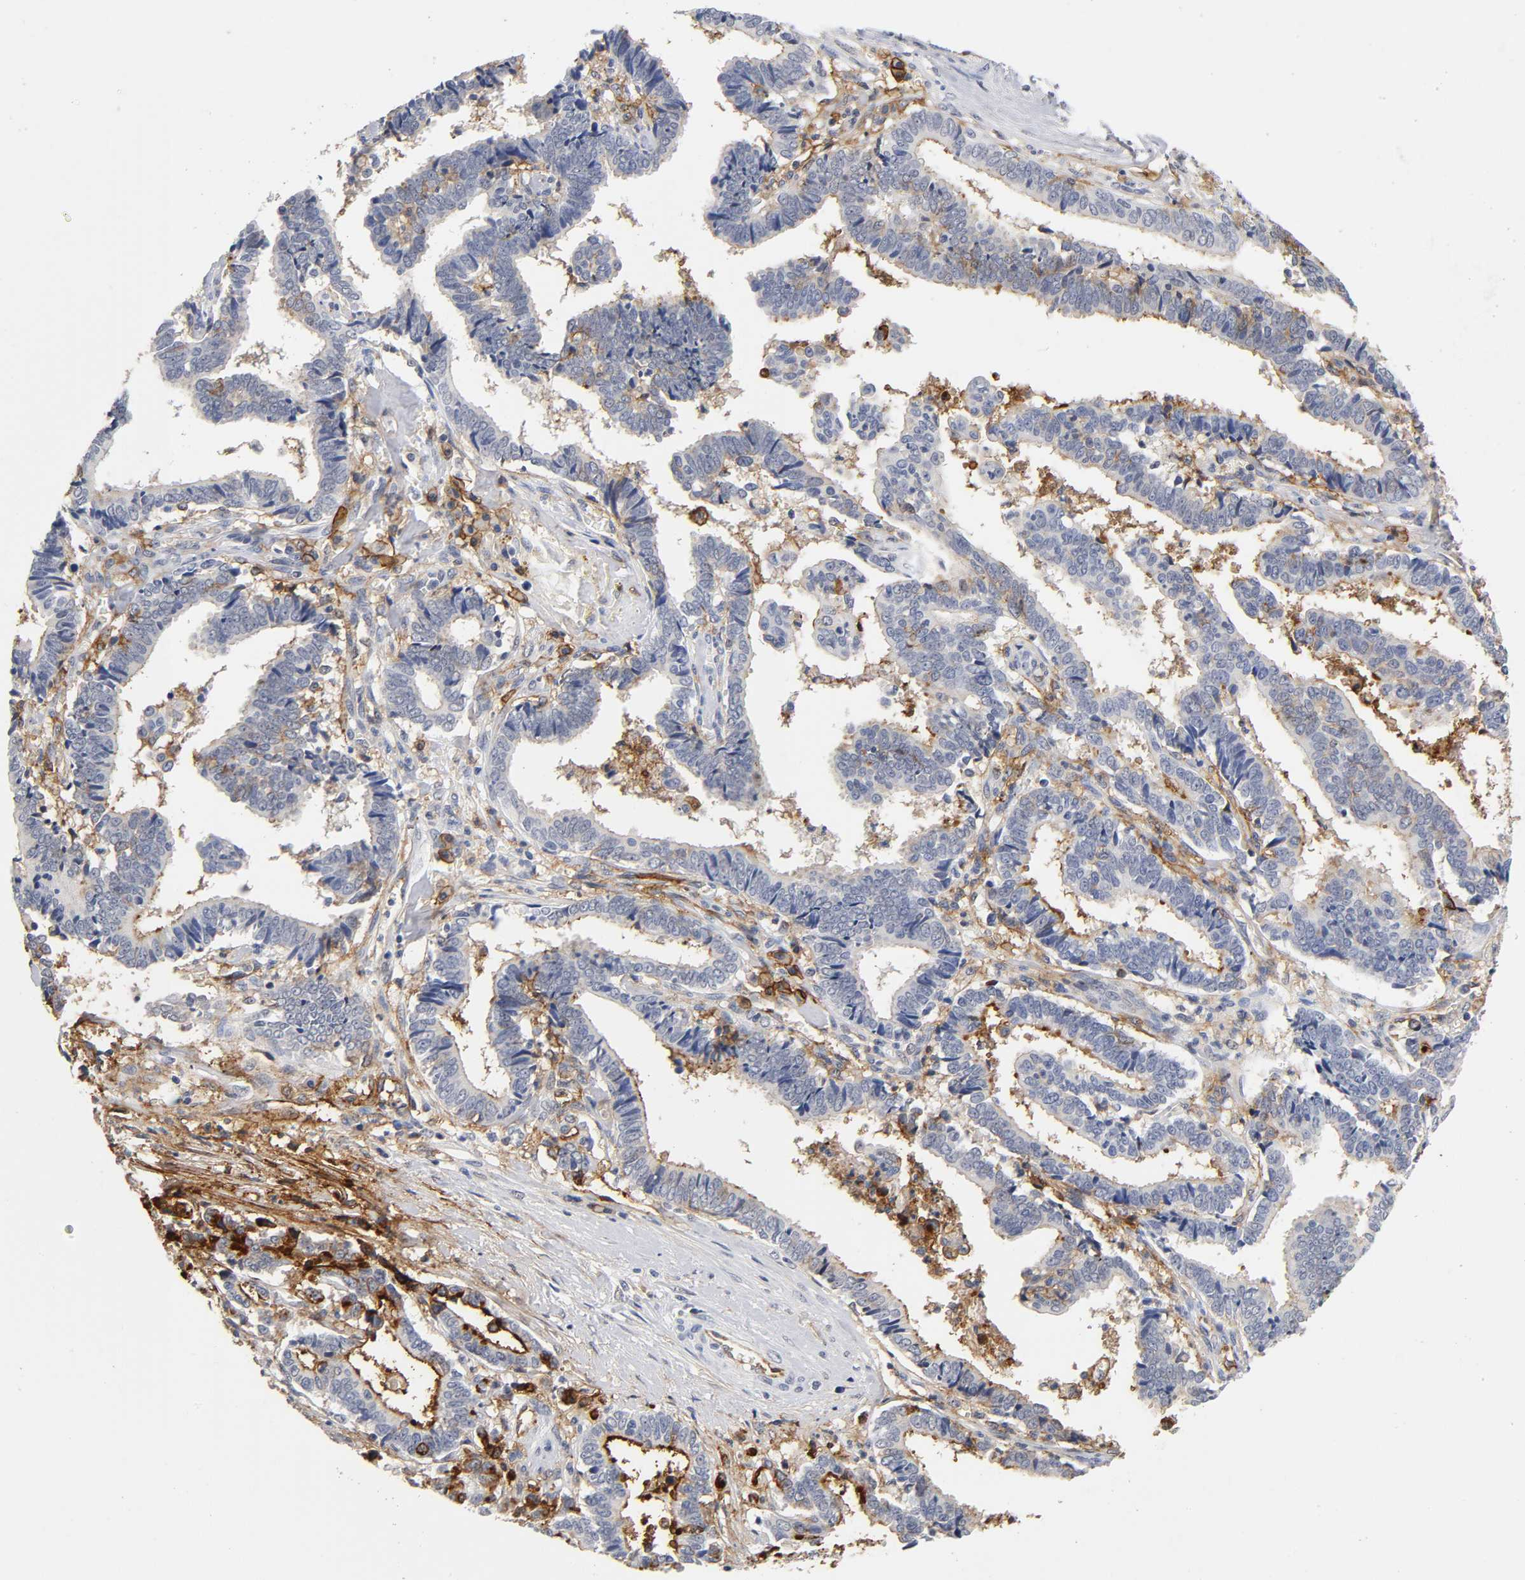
{"staining": {"intensity": "moderate", "quantity": "<25%", "location": "cytoplasmic/membranous"}, "tissue": "liver cancer", "cell_type": "Tumor cells", "image_type": "cancer", "snomed": [{"axis": "morphology", "description": "Cholangiocarcinoma"}, {"axis": "topography", "description": "Liver"}], "caption": "DAB immunohistochemical staining of cholangiocarcinoma (liver) displays moderate cytoplasmic/membranous protein staining in about <25% of tumor cells.", "gene": "ICAM1", "patient": {"sex": "male", "age": 57}}